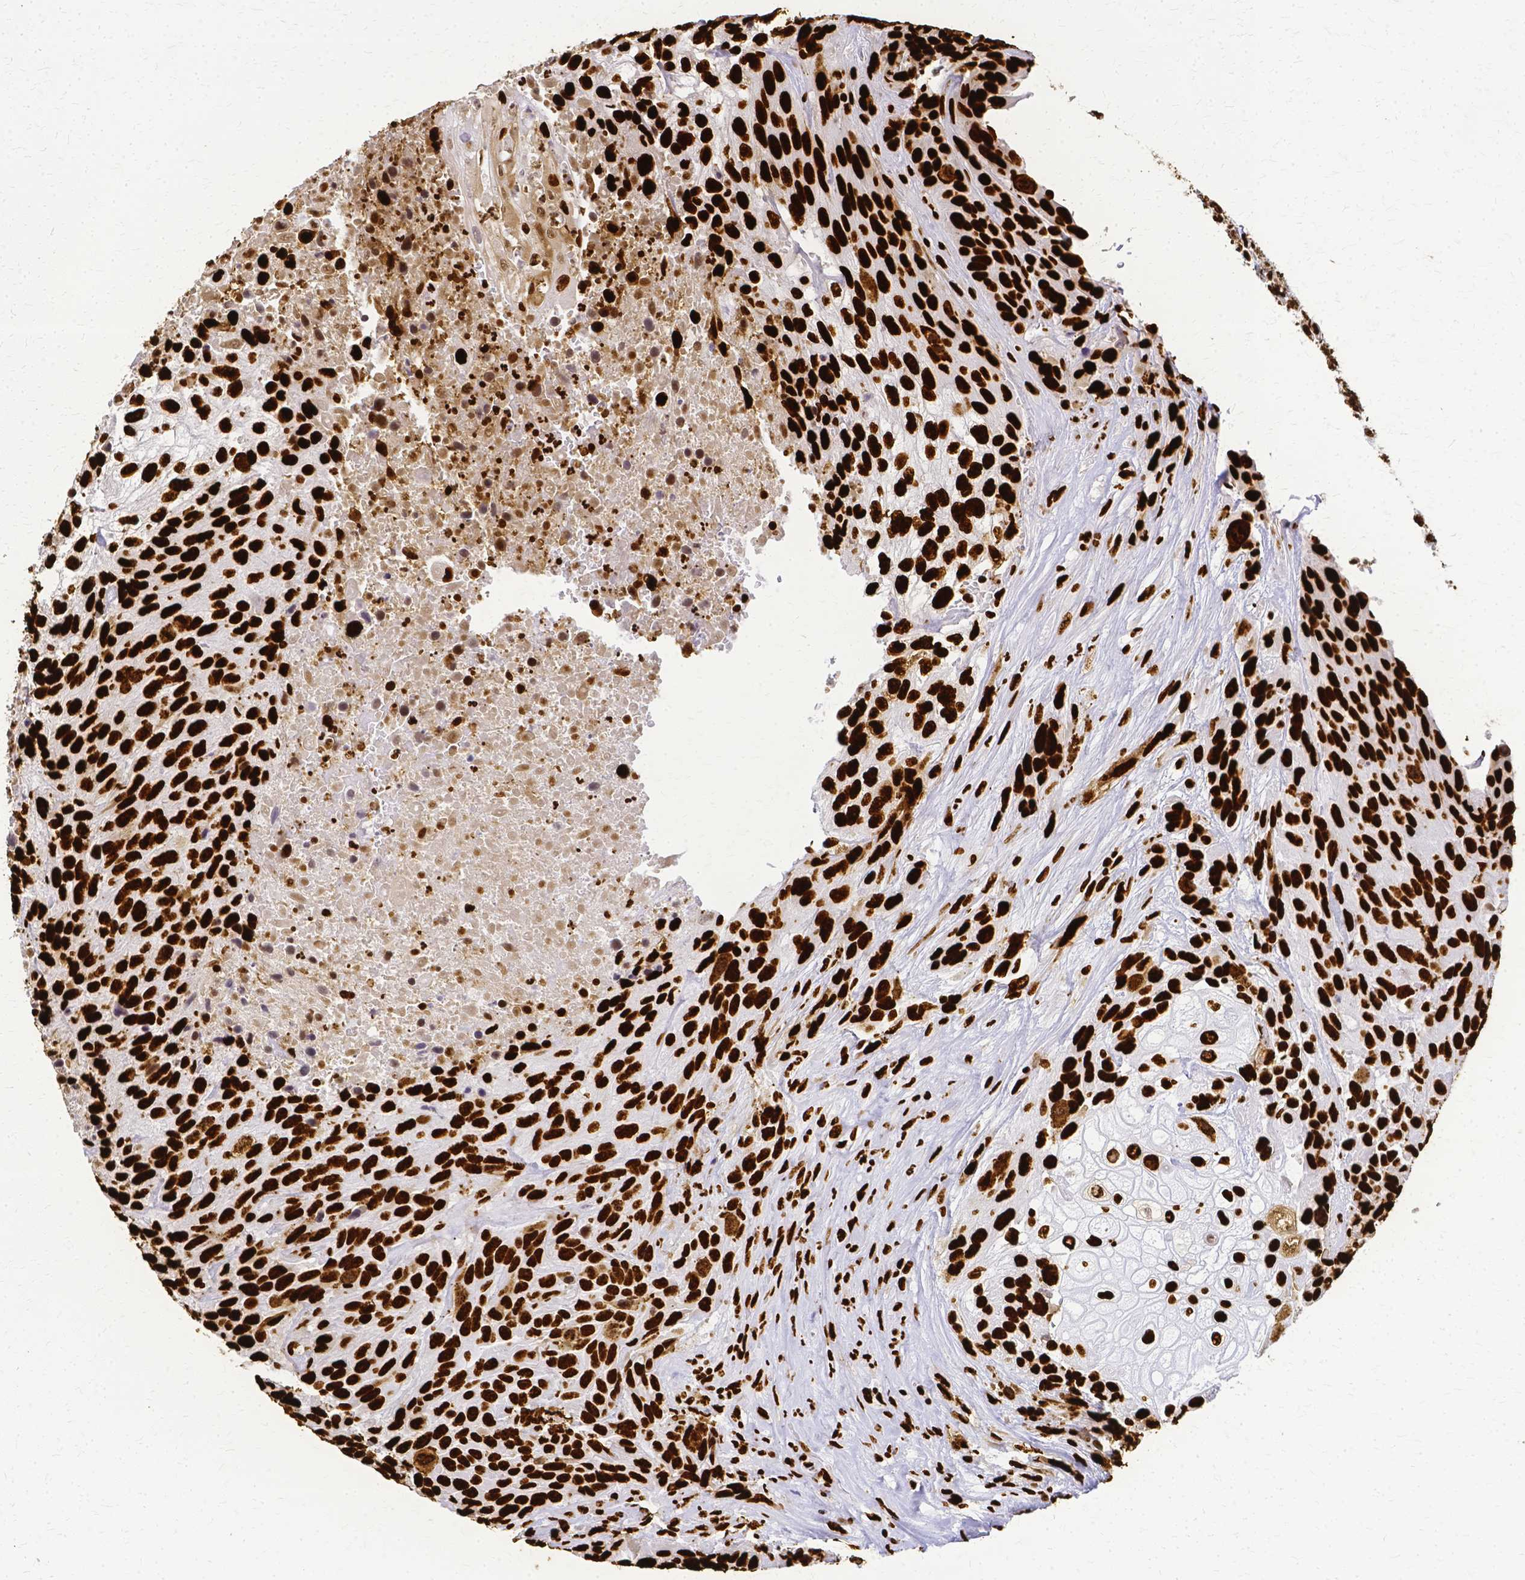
{"staining": {"intensity": "strong", "quantity": ">75%", "location": "nuclear"}, "tissue": "urothelial cancer", "cell_type": "Tumor cells", "image_type": "cancer", "snomed": [{"axis": "morphology", "description": "Urothelial carcinoma, High grade"}, {"axis": "topography", "description": "Urinary bladder"}], "caption": "A high amount of strong nuclear staining is identified in approximately >75% of tumor cells in urothelial cancer tissue.", "gene": "SFPQ", "patient": {"sex": "female", "age": 70}}